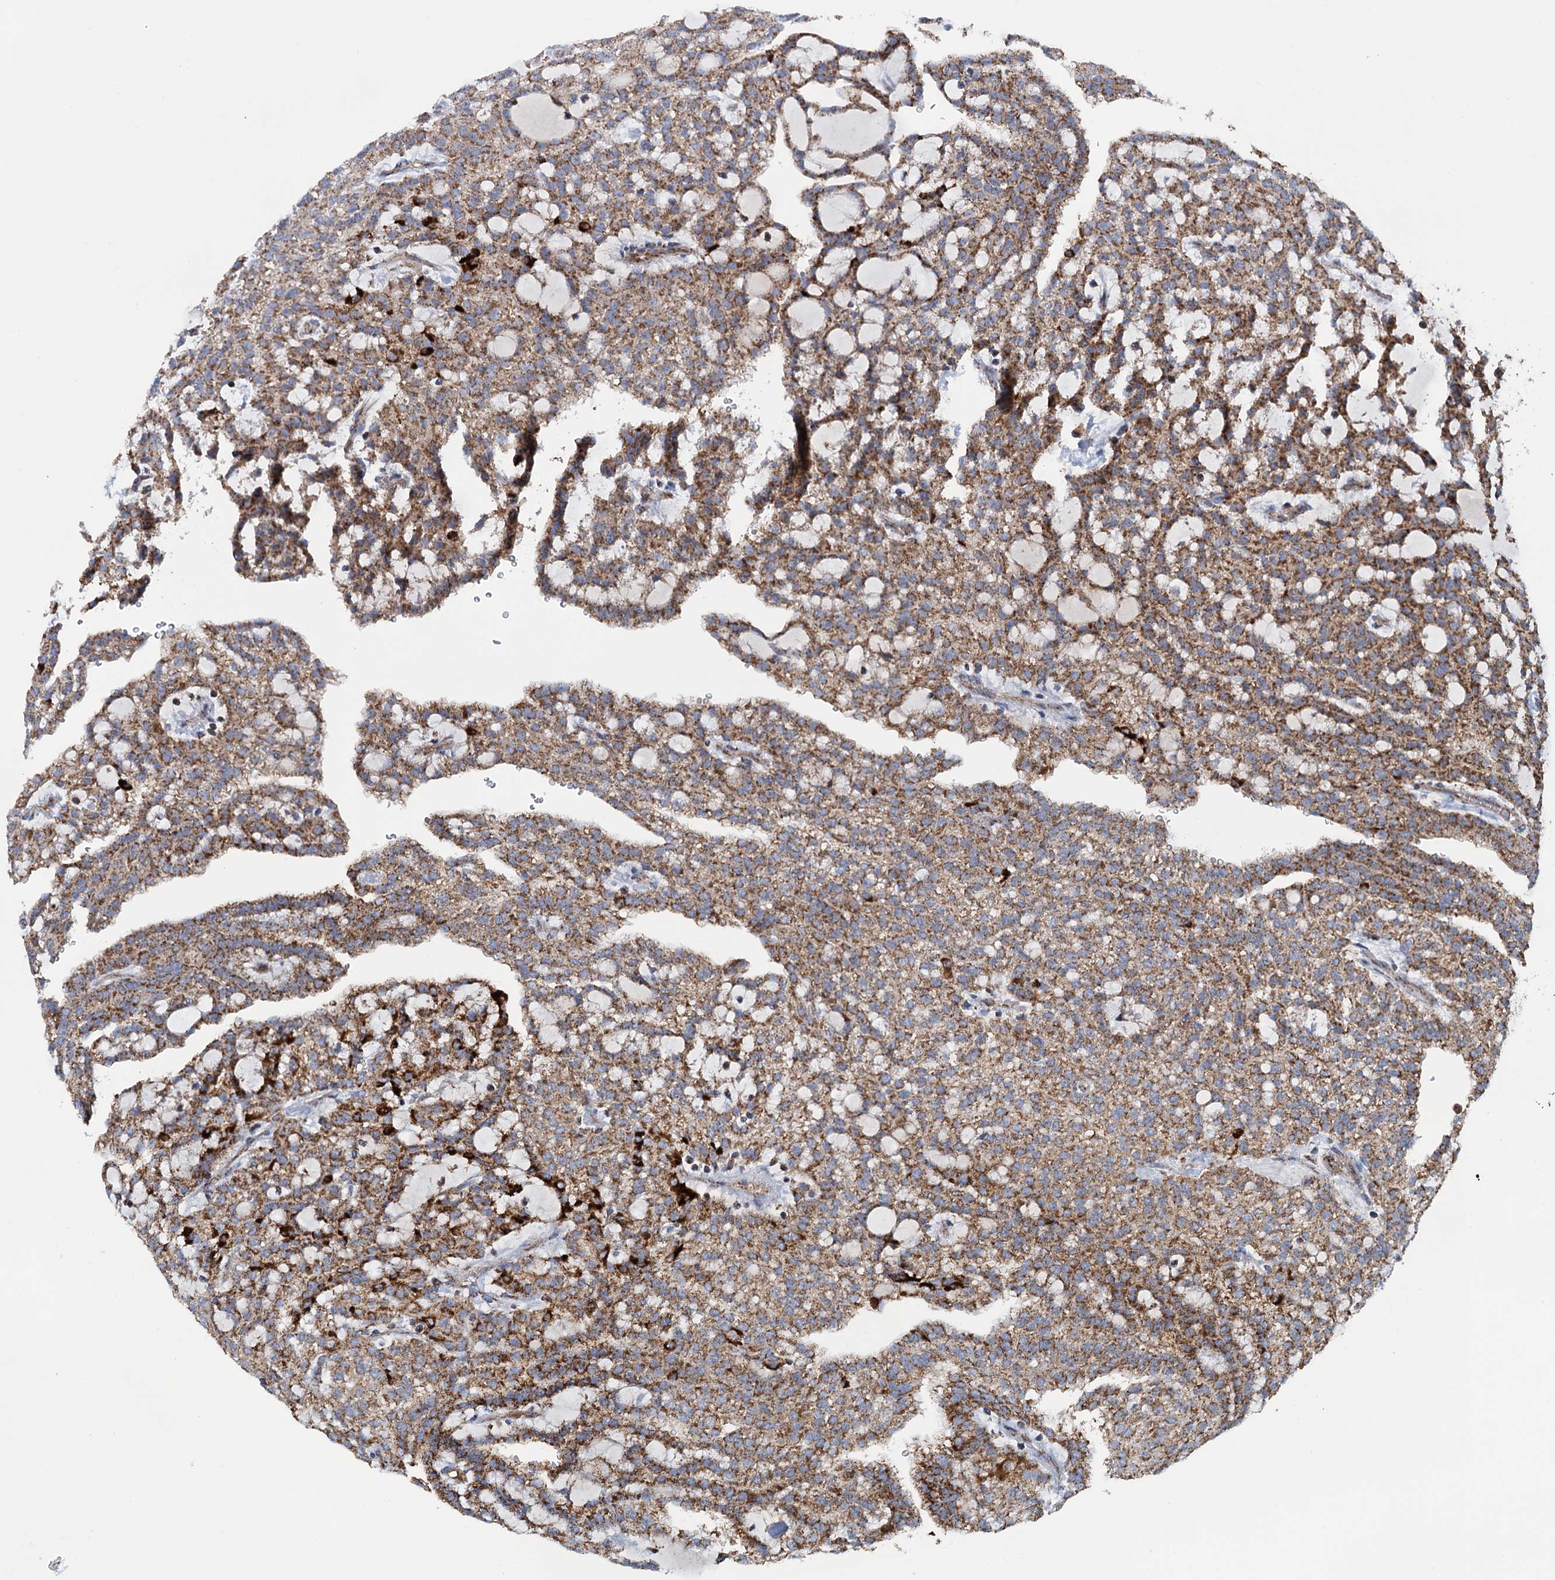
{"staining": {"intensity": "moderate", "quantity": ">75%", "location": "cytoplasmic/membranous"}, "tissue": "renal cancer", "cell_type": "Tumor cells", "image_type": "cancer", "snomed": [{"axis": "morphology", "description": "Adenocarcinoma, NOS"}, {"axis": "topography", "description": "Kidney"}], "caption": "A medium amount of moderate cytoplasmic/membranous expression is appreciated in approximately >75% of tumor cells in renal adenocarcinoma tissue. Using DAB (brown) and hematoxylin (blue) stains, captured at high magnification using brightfield microscopy.", "gene": "GTPBP3", "patient": {"sex": "male", "age": 63}}